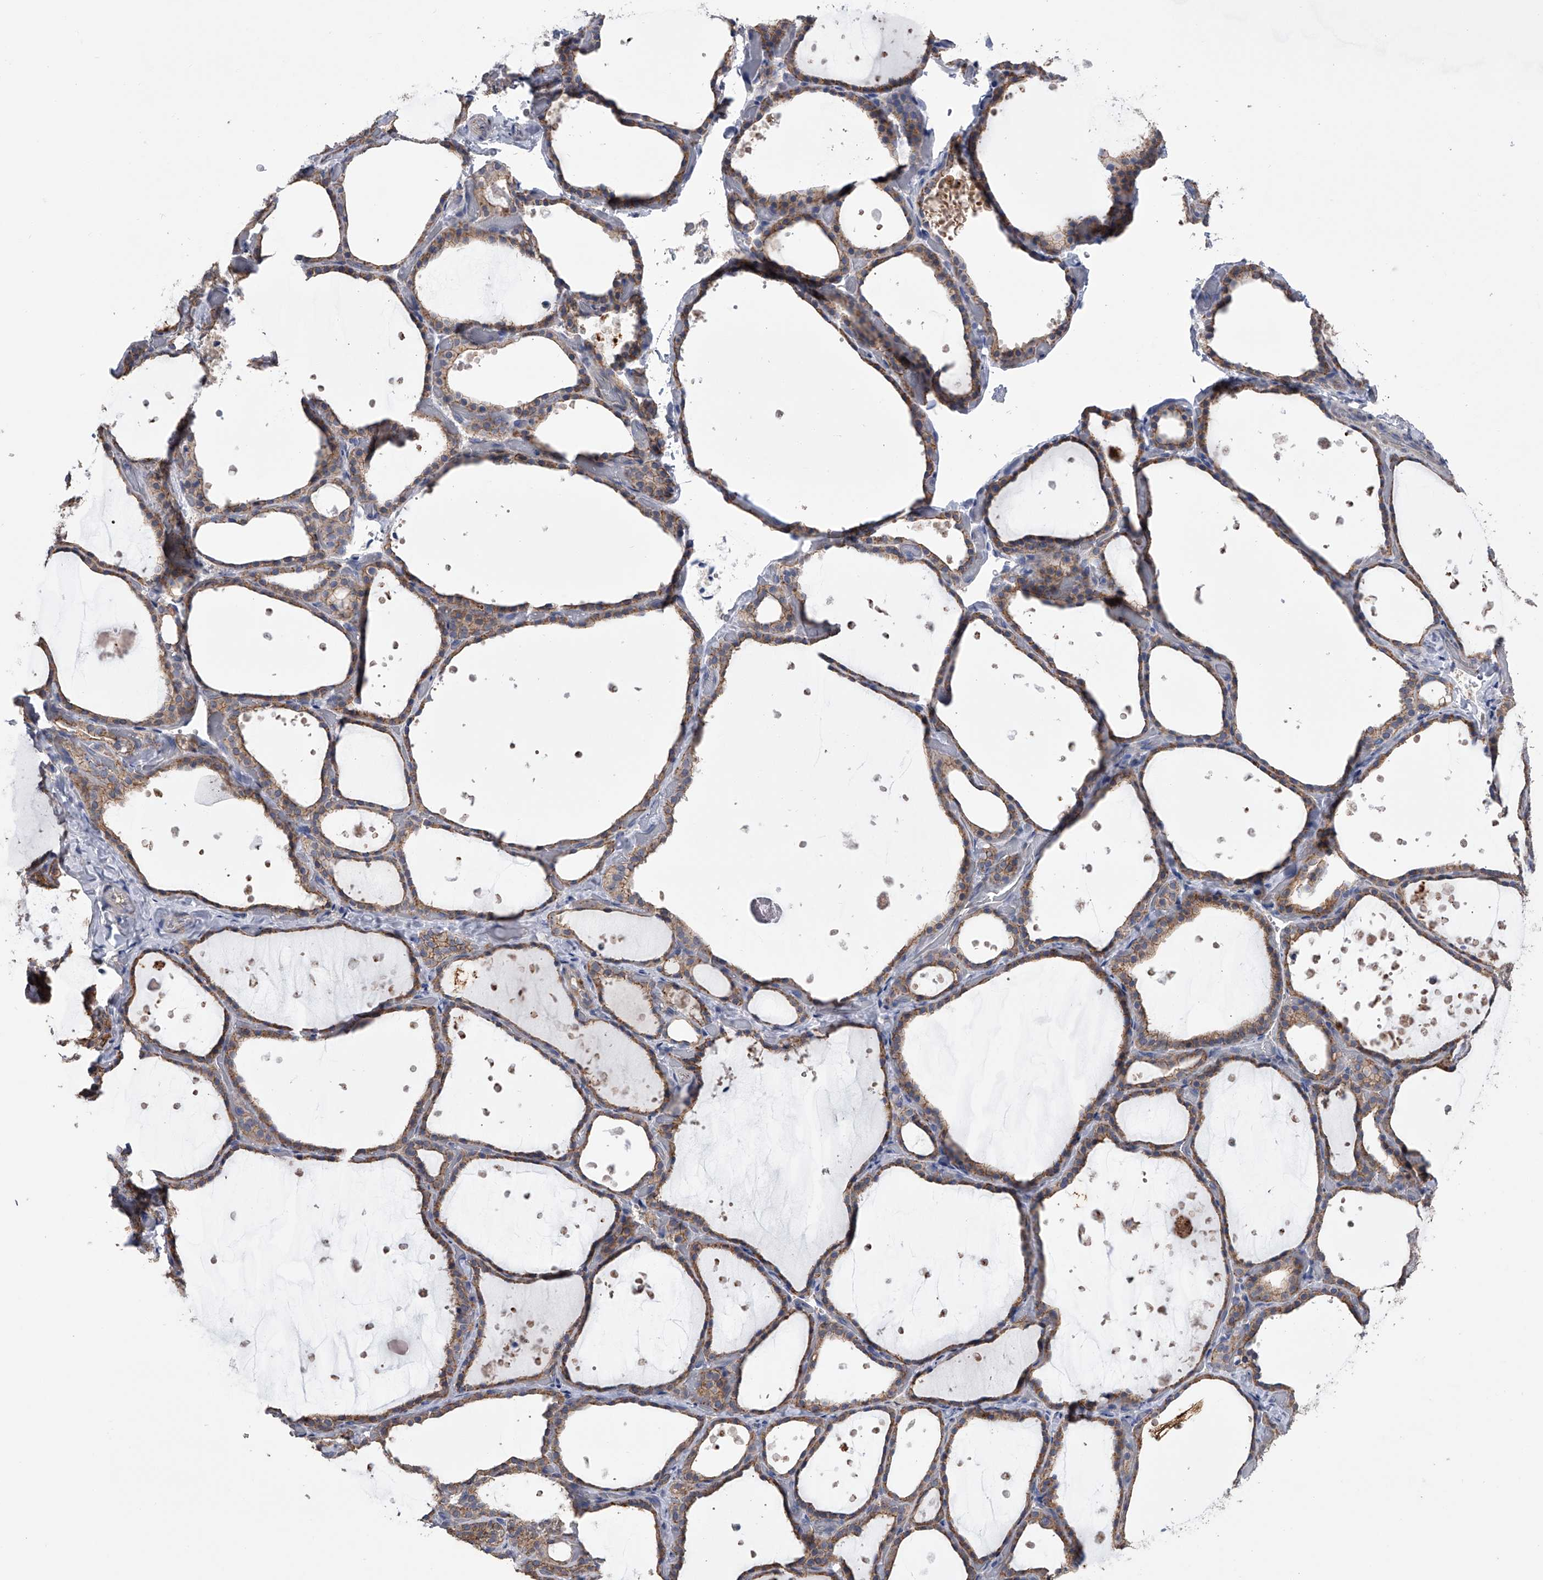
{"staining": {"intensity": "moderate", "quantity": ">75%", "location": "cytoplasmic/membranous"}, "tissue": "thyroid gland", "cell_type": "Glandular cells", "image_type": "normal", "snomed": [{"axis": "morphology", "description": "Normal tissue, NOS"}, {"axis": "topography", "description": "Thyroid gland"}], "caption": "Immunohistochemical staining of unremarkable thyroid gland shows medium levels of moderate cytoplasmic/membranous expression in about >75% of glandular cells.", "gene": "ZNF343", "patient": {"sex": "female", "age": 44}}